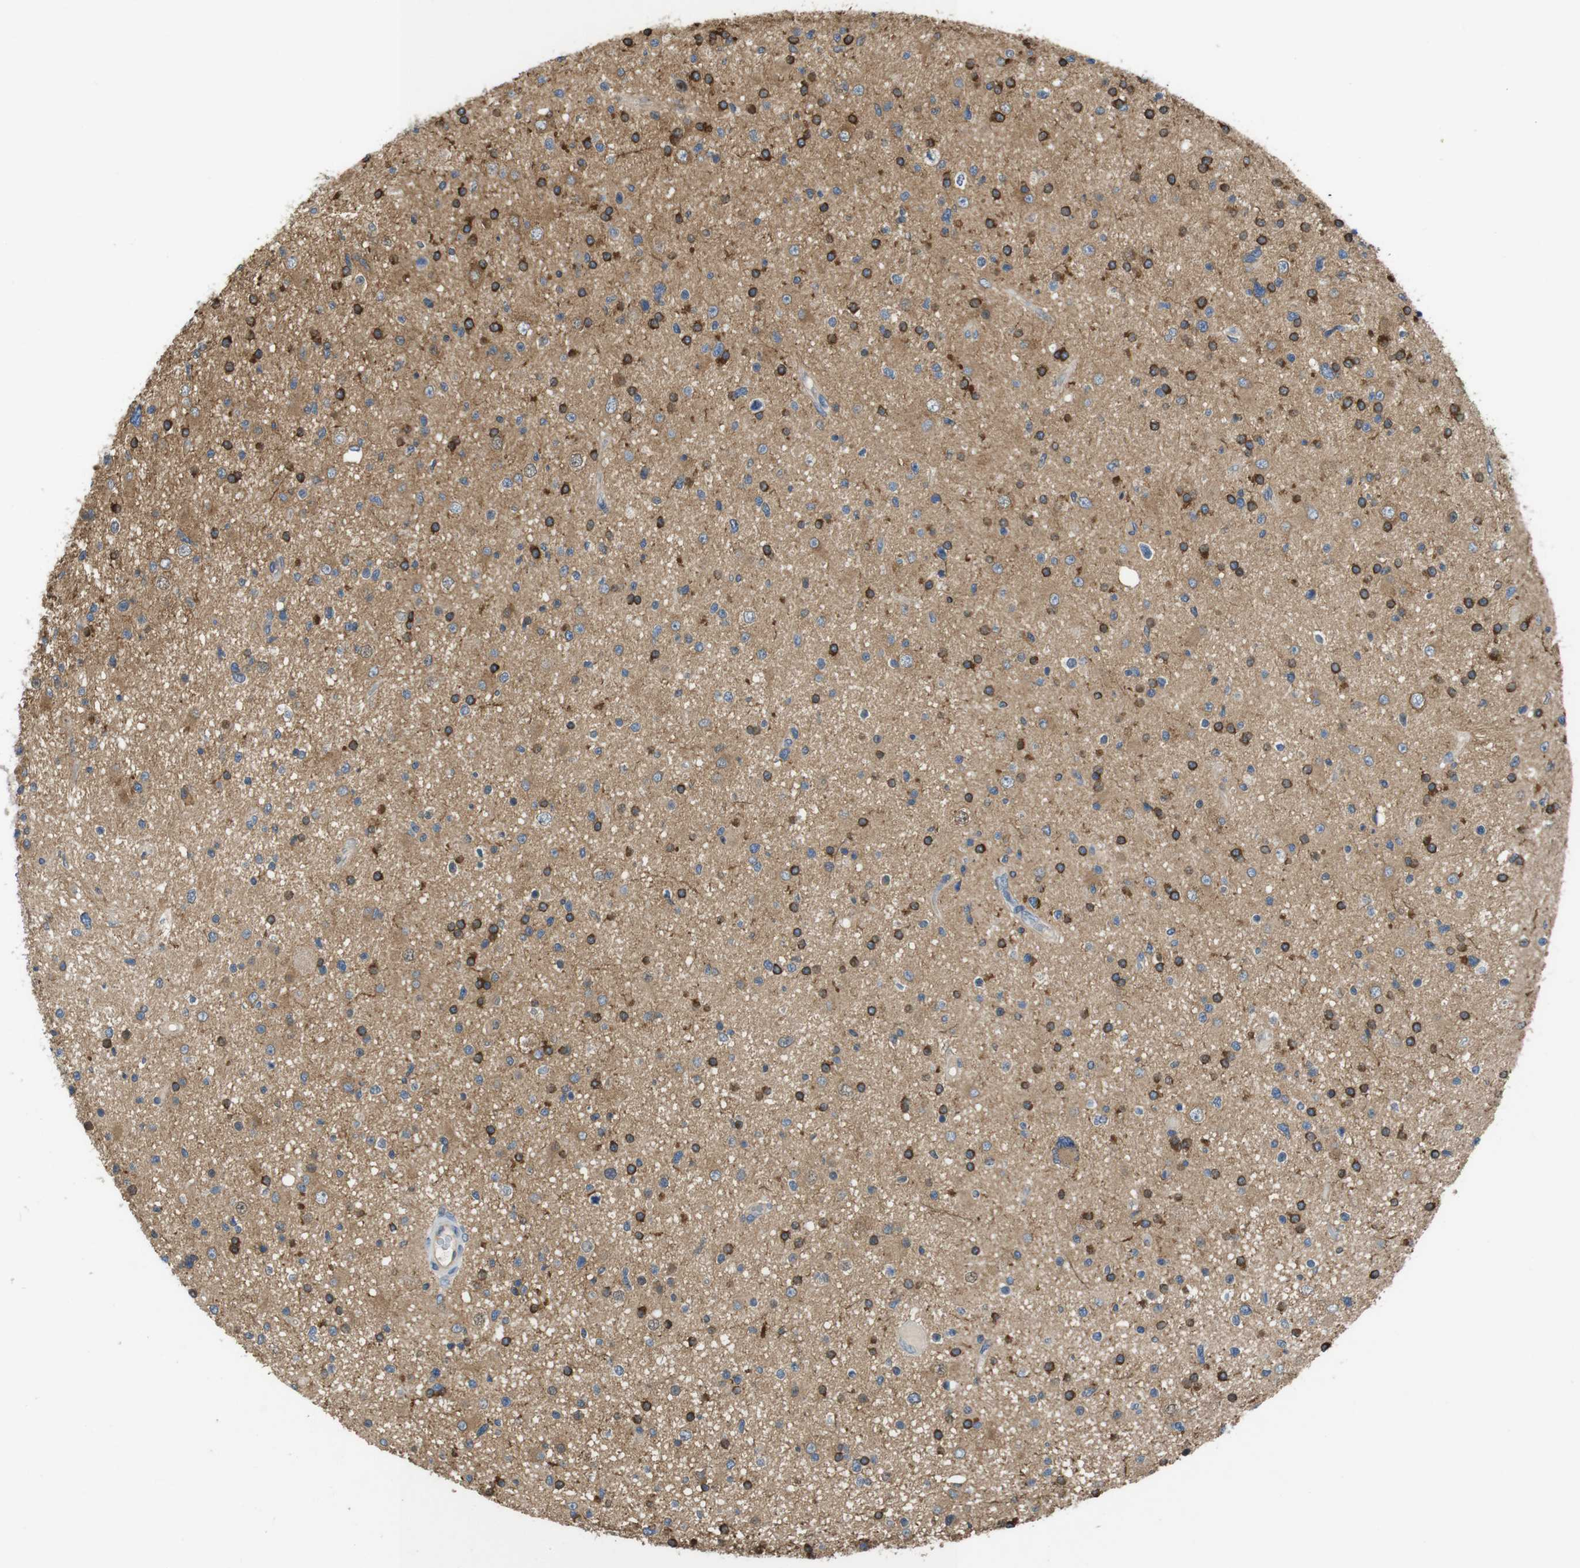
{"staining": {"intensity": "strong", "quantity": "25%-75%", "location": "cytoplasmic/membranous"}, "tissue": "glioma", "cell_type": "Tumor cells", "image_type": "cancer", "snomed": [{"axis": "morphology", "description": "Glioma, malignant, High grade"}, {"axis": "topography", "description": "Brain"}], "caption": "Immunohistochemical staining of glioma exhibits high levels of strong cytoplasmic/membranous expression in about 25%-75% of tumor cells. (Brightfield microscopy of DAB IHC at high magnification).", "gene": "PCDH10", "patient": {"sex": "male", "age": 33}}